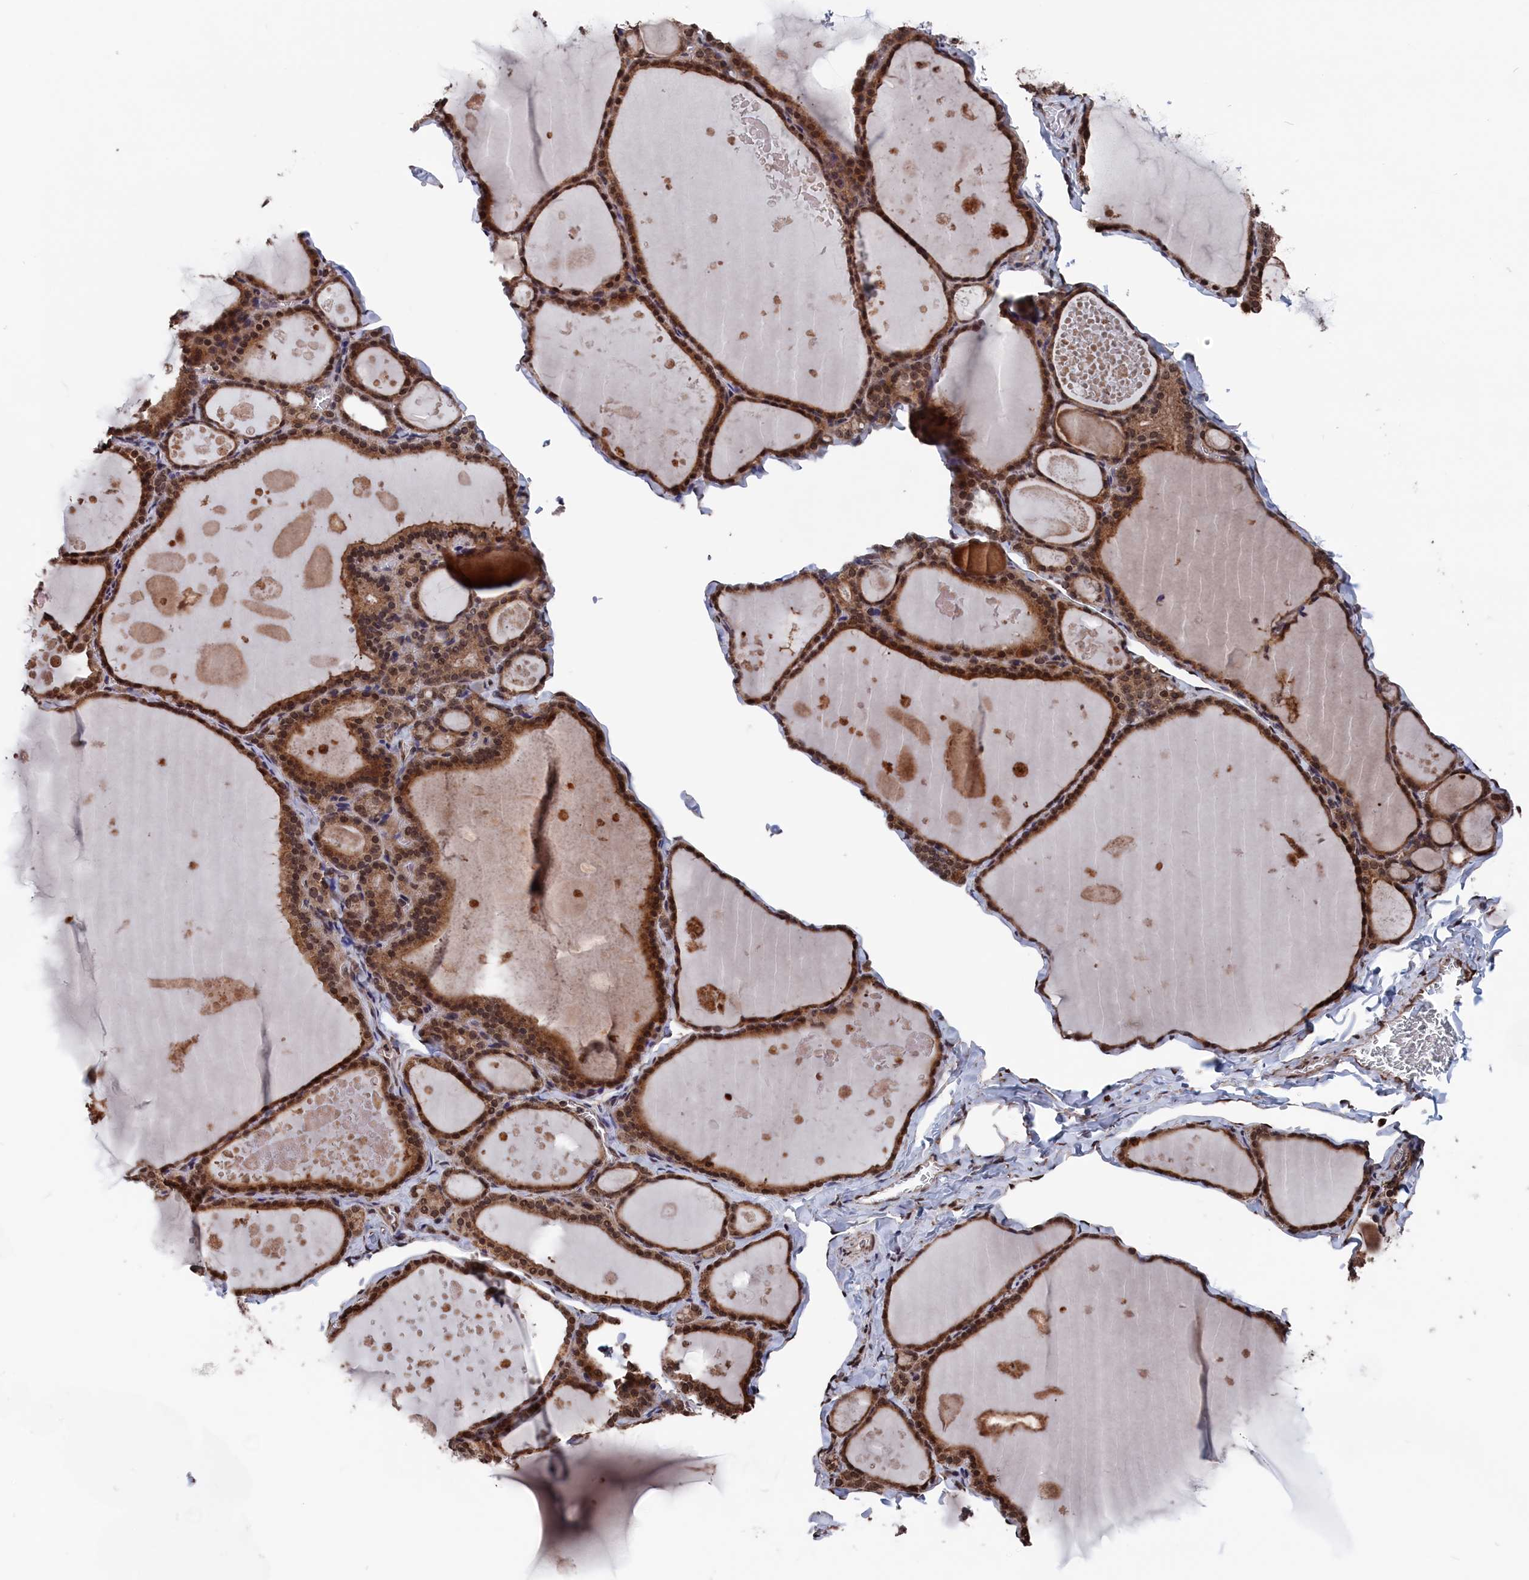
{"staining": {"intensity": "moderate", "quantity": ">75%", "location": "cytoplasmic/membranous,nuclear"}, "tissue": "thyroid gland", "cell_type": "Glandular cells", "image_type": "normal", "snomed": [{"axis": "morphology", "description": "Normal tissue, NOS"}, {"axis": "topography", "description": "Thyroid gland"}], "caption": "Glandular cells demonstrate medium levels of moderate cytoplasmic/membranous,nuclear expression in about >75% of cells in unremarkable human thyroid gland. (Stains: DAB in brown, nuclei in blue, Microscopy: brightfield microscopy at high magnification).", "gene": "PDE12", "patient": {"sex": "male", "age": 56}}